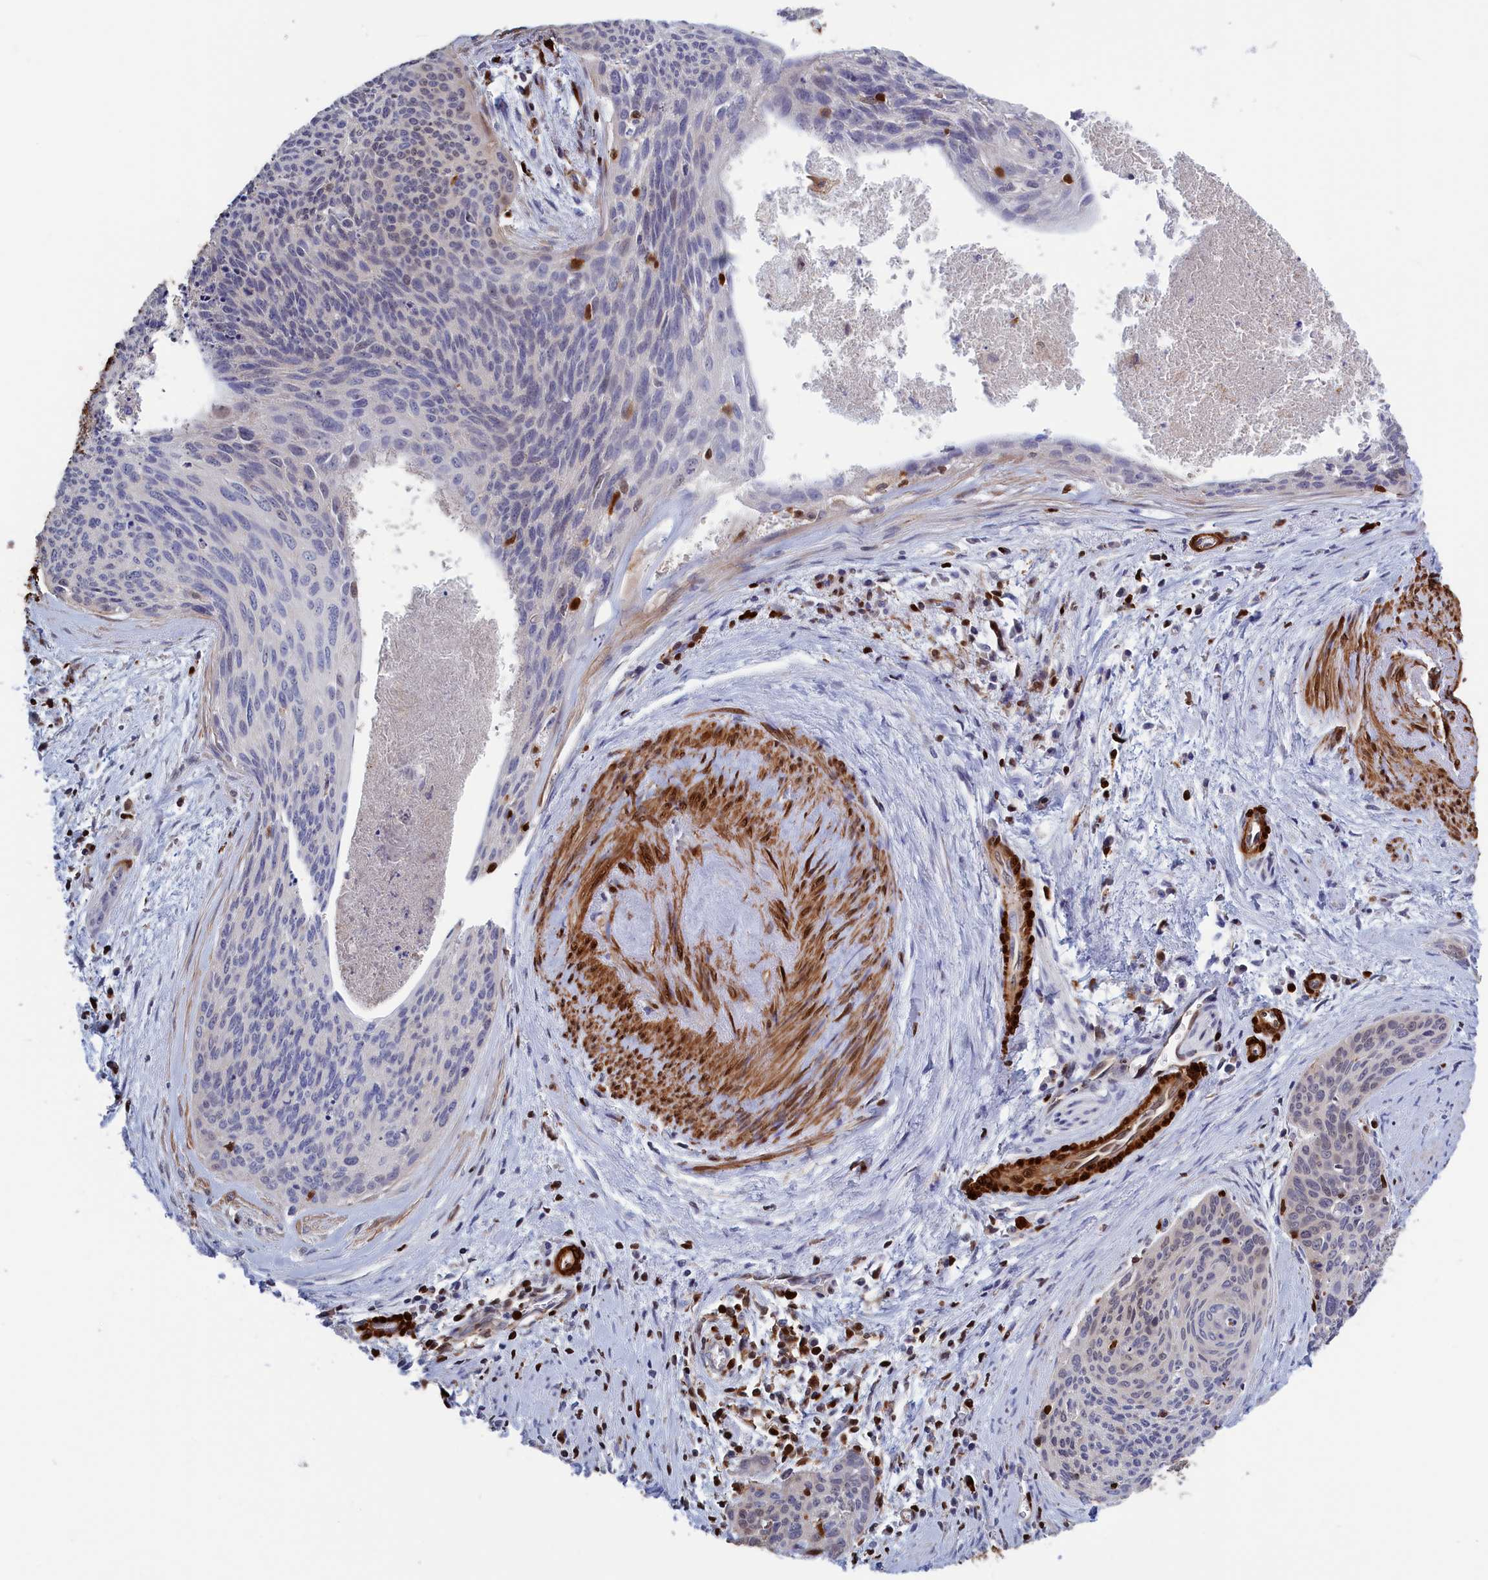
{"staining": {"intensity": "negative", "quantity": "none", "location": "none"}, "tissue": "cervical cancer", "cell_type": "Tumor cells", "image_type": "cancer", "snomed": [{"axis": "morphology", "description": "Squamous cell carcinoma, NOS"}, {"axis": "topography", "description": "Cervix"}], "caption": "This is an immunohistochemistry (IHC) photomicrograph of cervical cancer. There is no expression in tumor cells.", "gene": "CRIP1", "patient": {"sex": "female", "age": 55}}